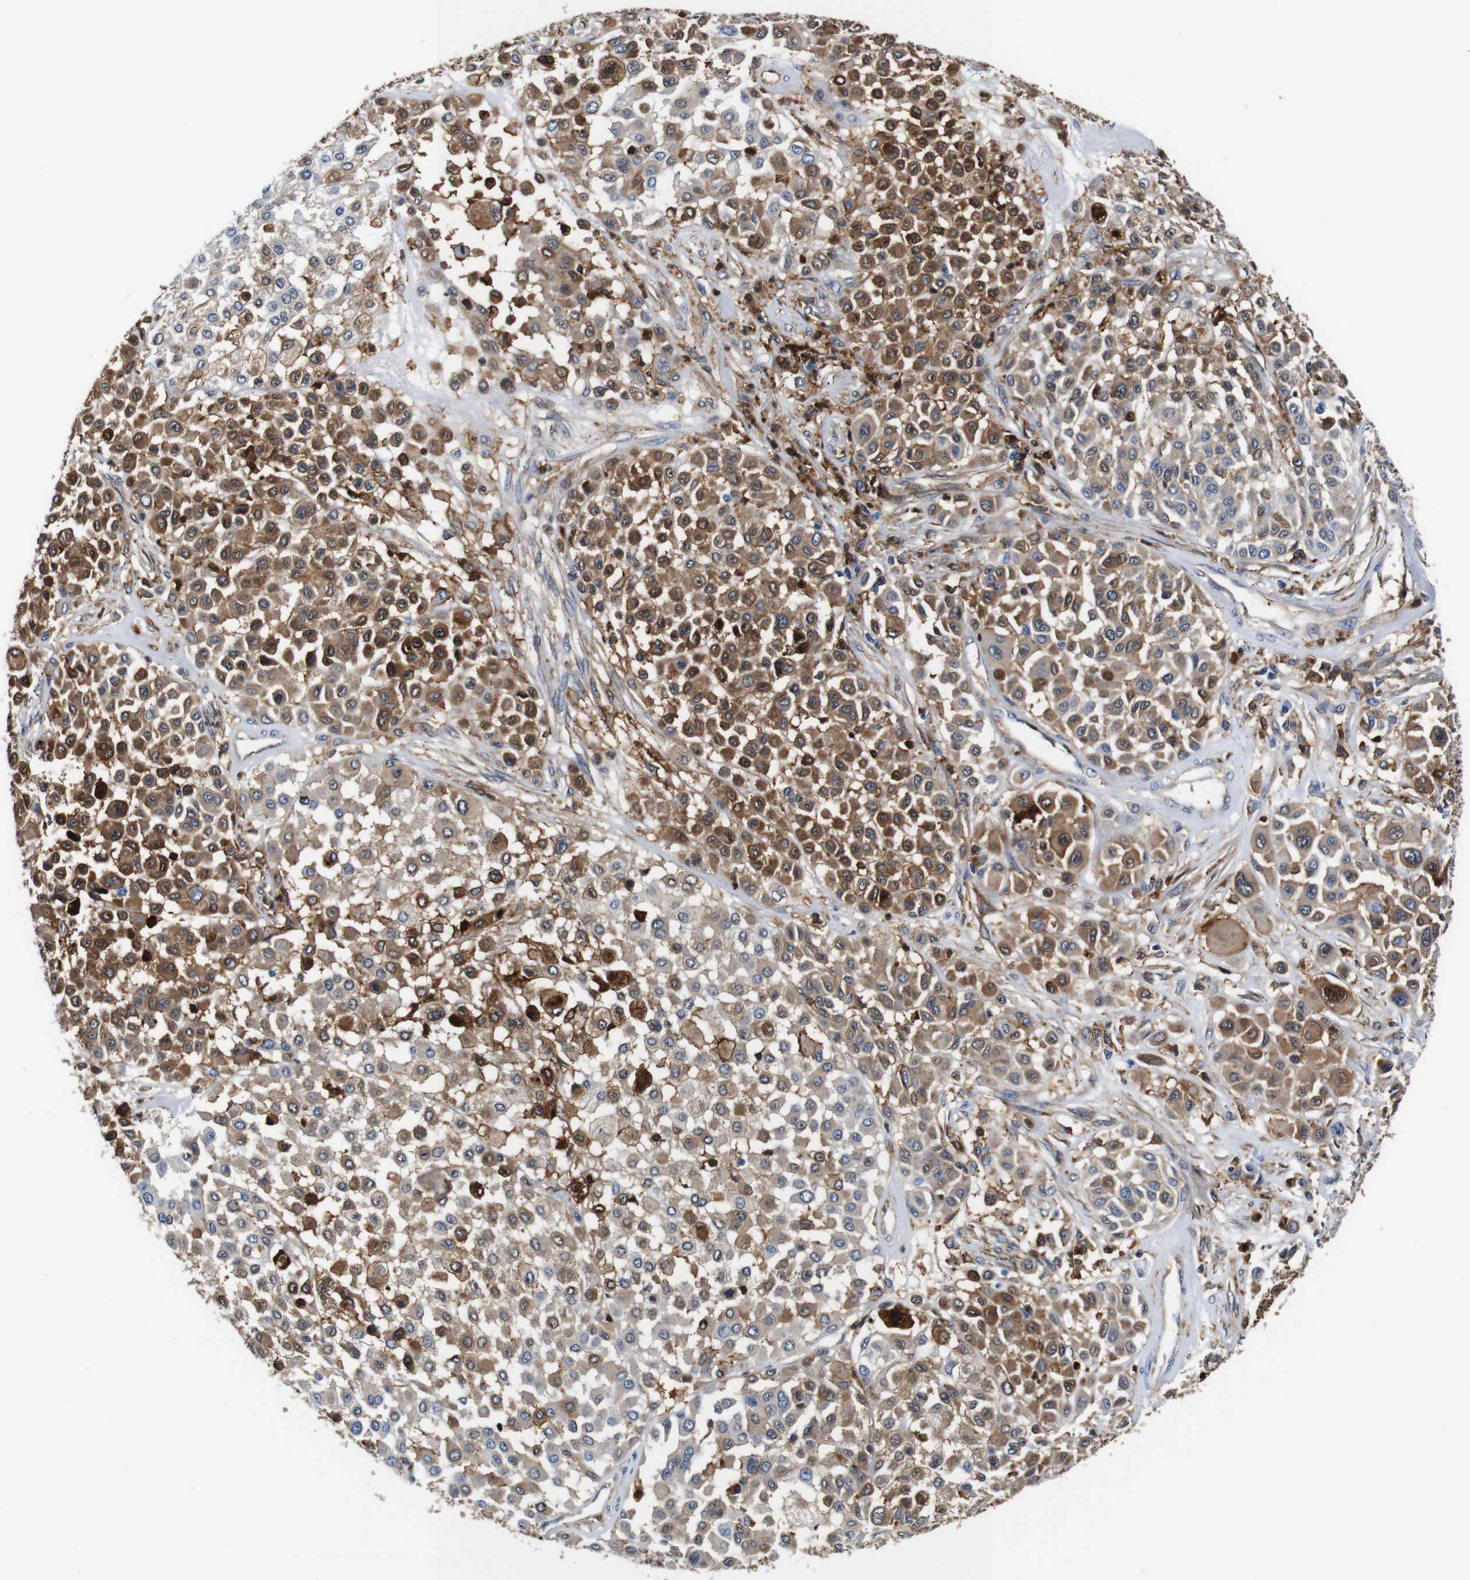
{"staining": {"intensity": "moderate", "quantity": ">75%", "location": "cytoplasmic/membranous,nuclear"}, "tissue": "melanoma", "cell_type": "Tumor cells", "image_type": "cancer", "snomed": [{"axis": "morphology", "description": "Malignant melanoma, Metastatic site"}, {"axis": "topography", "description": "Soft tissue"}], "caption": "Immunohistochemistry (IHC) (DAB (3,3'-diaminobenzidine)) staining of human malignant melanoma (metastatic site) shows moderate cytoplasmic/membranous and nuclear protein staining in about >75% of tumor cells.", "gene": "ANXA1", "patient": {"sex": "male", "age": 41}}